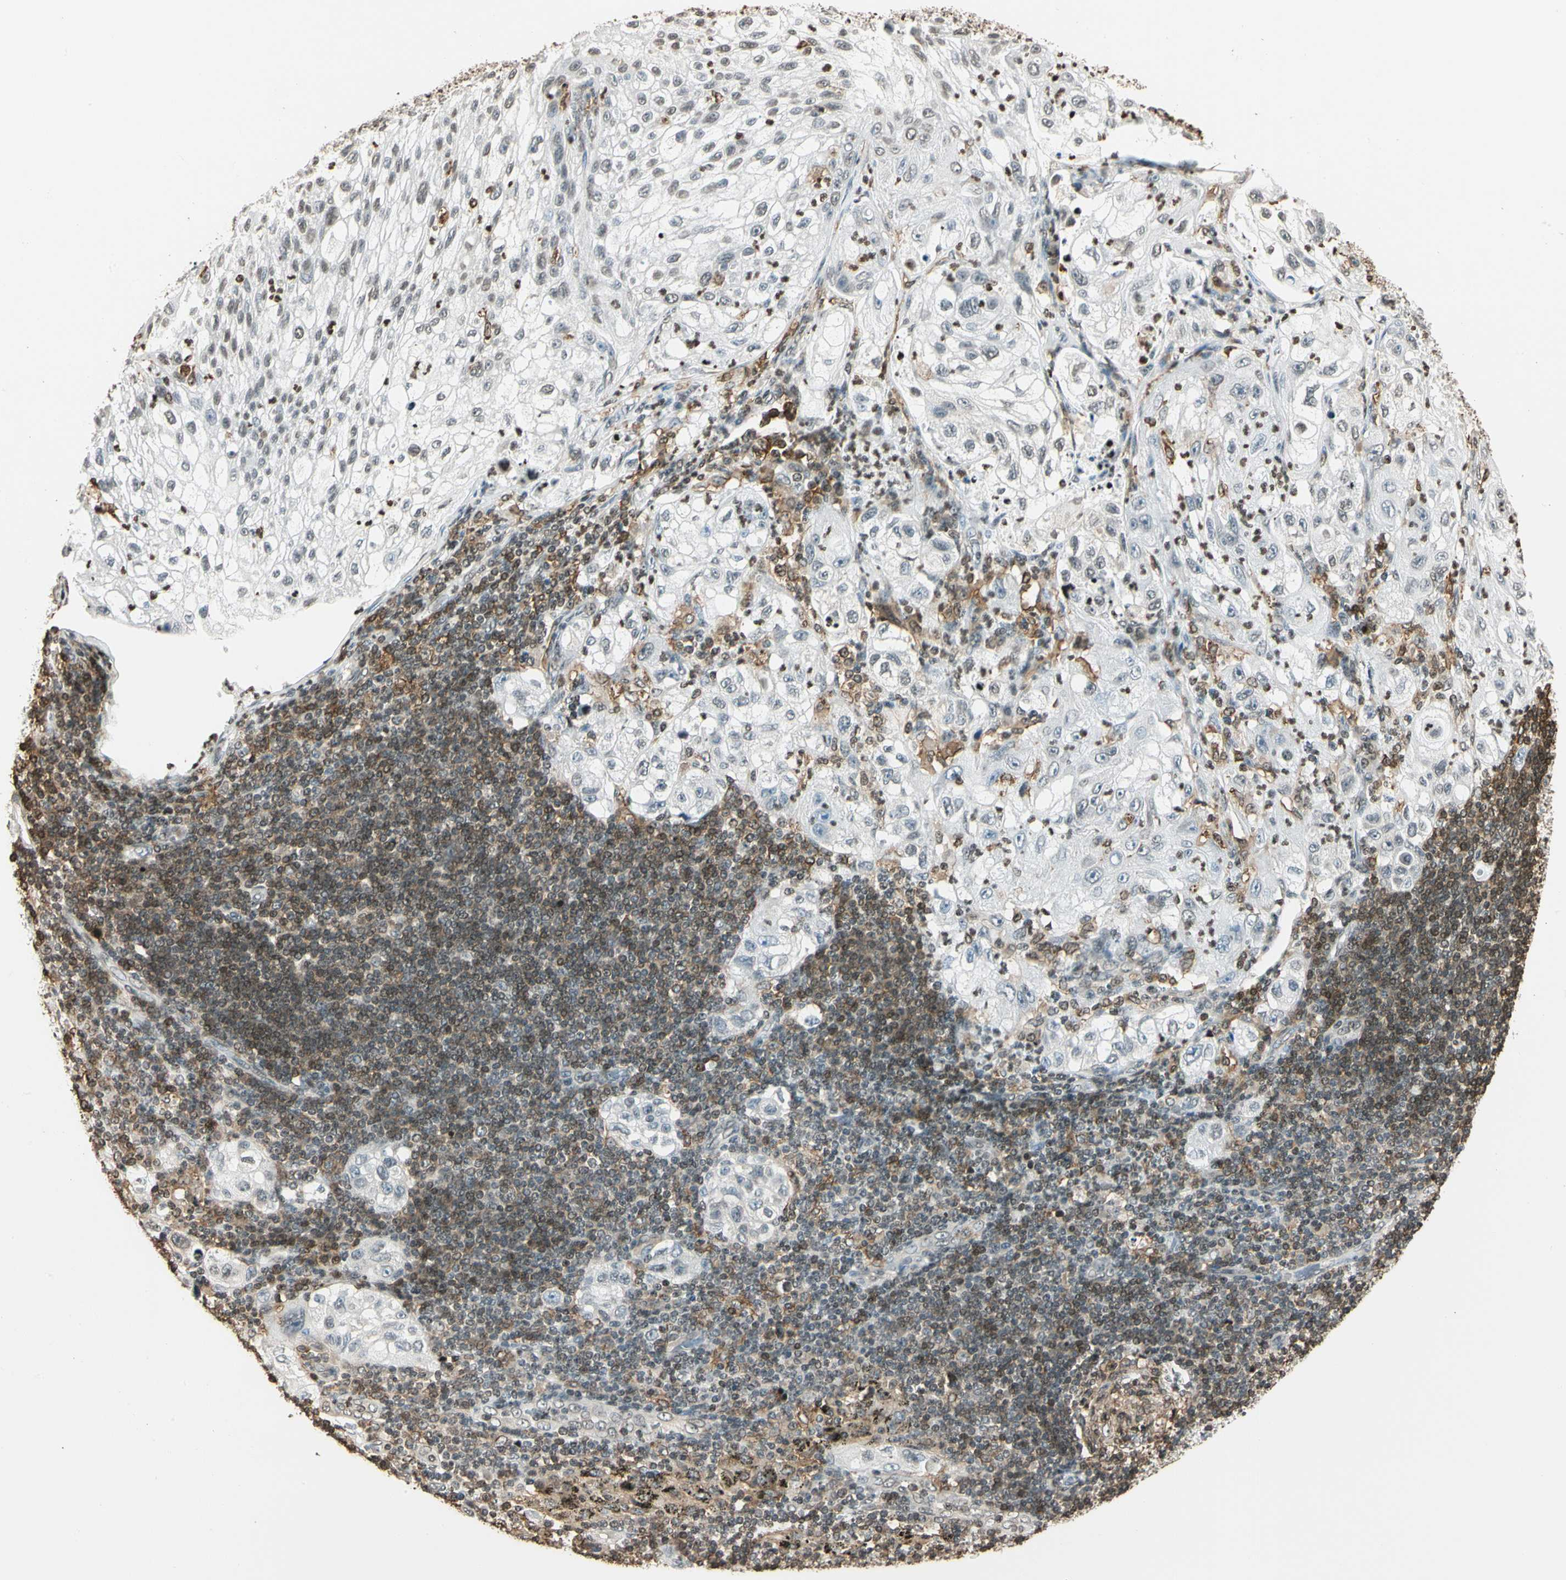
{"staining": {"intensity": "weak", "quantity": "<25%", "location": "nuclear"}, "tissue": "lung cancer", "cell_type": "Tumor cells", "image_type": "cancer", "snomed": [{"axis": "morphology", "description": "Inflammation, NOS"}, {"axis": "morphology", "description": "Squamous cell carcinoma, NOS"}, {"axis": "topography", "description": "Lymph node"}, {"axis": "topography", "description": "Soft tissue"}, {"axis": "topography", "description": "Lung"}], "caption": "Tumor cells are negative for brown protein staining in lung cancer.", "gene": "FER", "patient": {"sex": "male", "age": 66}}